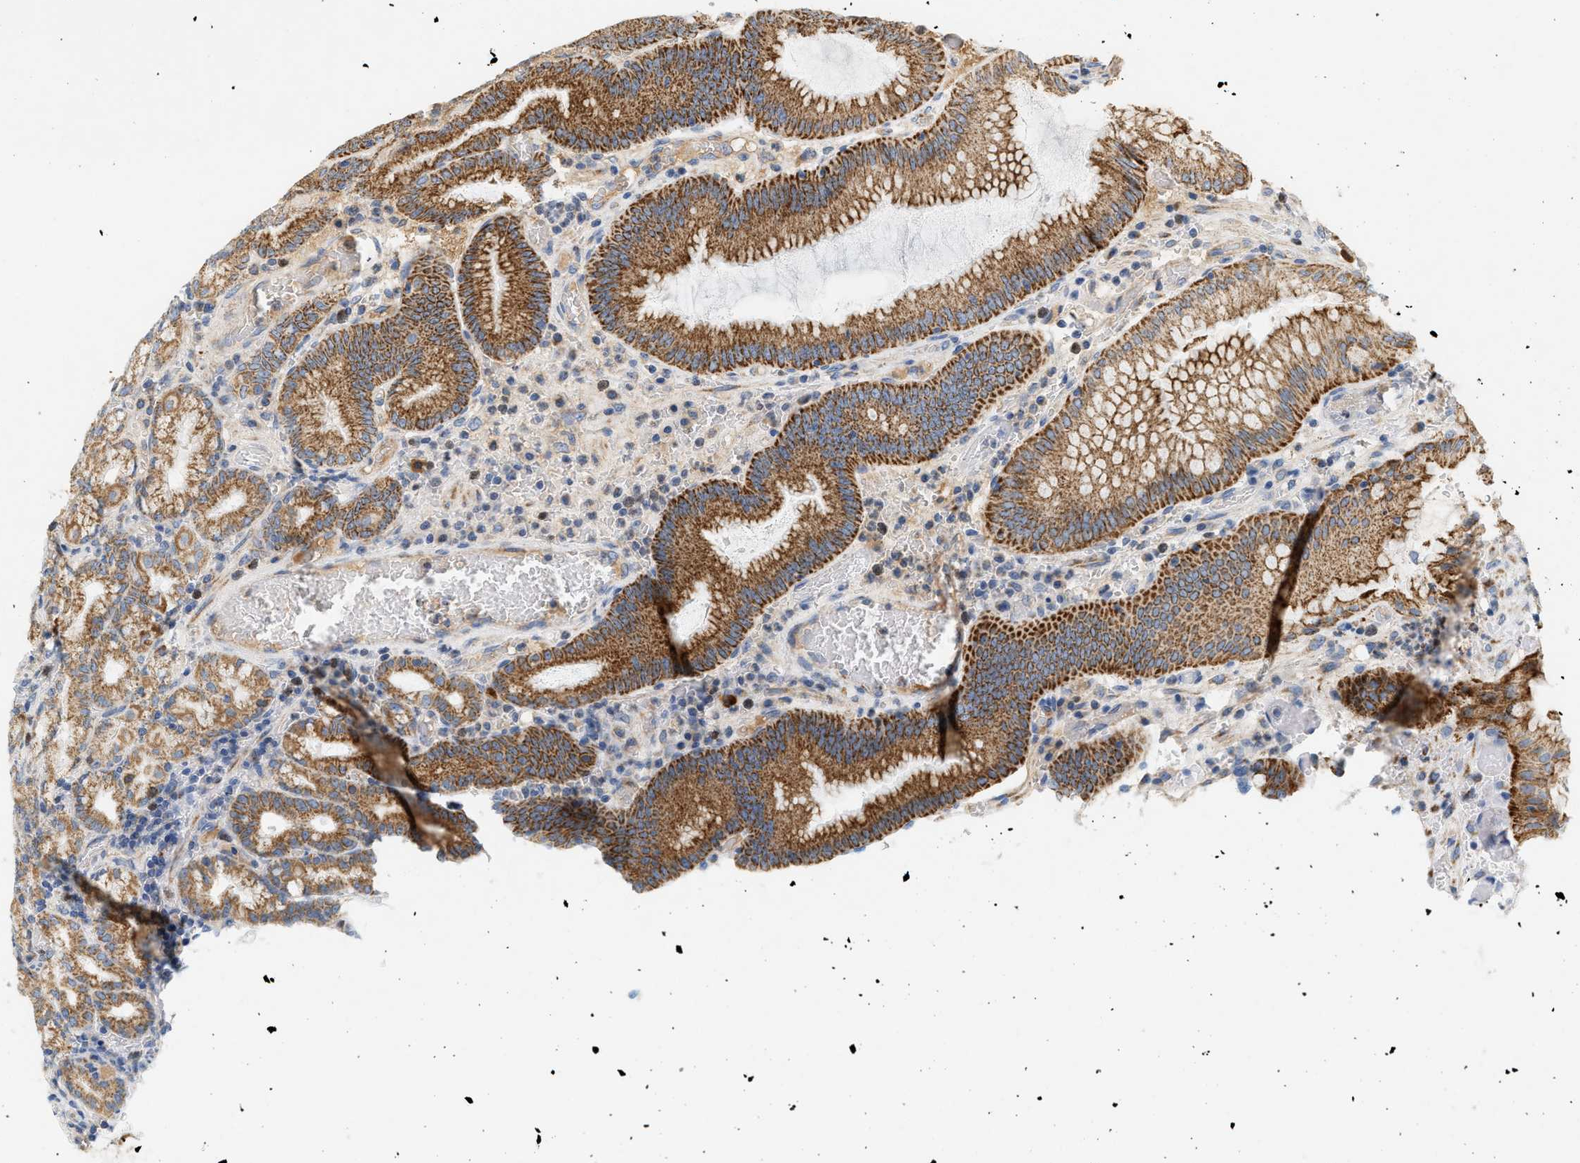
{"staining": {"intensity": "moderate", "quantity": "25%-75%", "location": "cytoplasmic/membranous"}, "tissue": "stomach", "cell_type": "Glandular cells", "image_type": "normal", "snomed": [{"axis": "morphology", "description": "Normal tissue, NOS"}, {"axis": "morphology", "description": "Carcinoid, malignant, NOS"}, {"axis": "topography", "description": "Stomach, upper"}], "caption": "Immunohistochemistry (IHC) of unremarkable human stomach reveals medium levels of moderate cytoplasmic/membranous staining in approximately 25%-75% of glandular cells.", "gene": "MCU", "patient": {"sex": "male", "age": 39}}